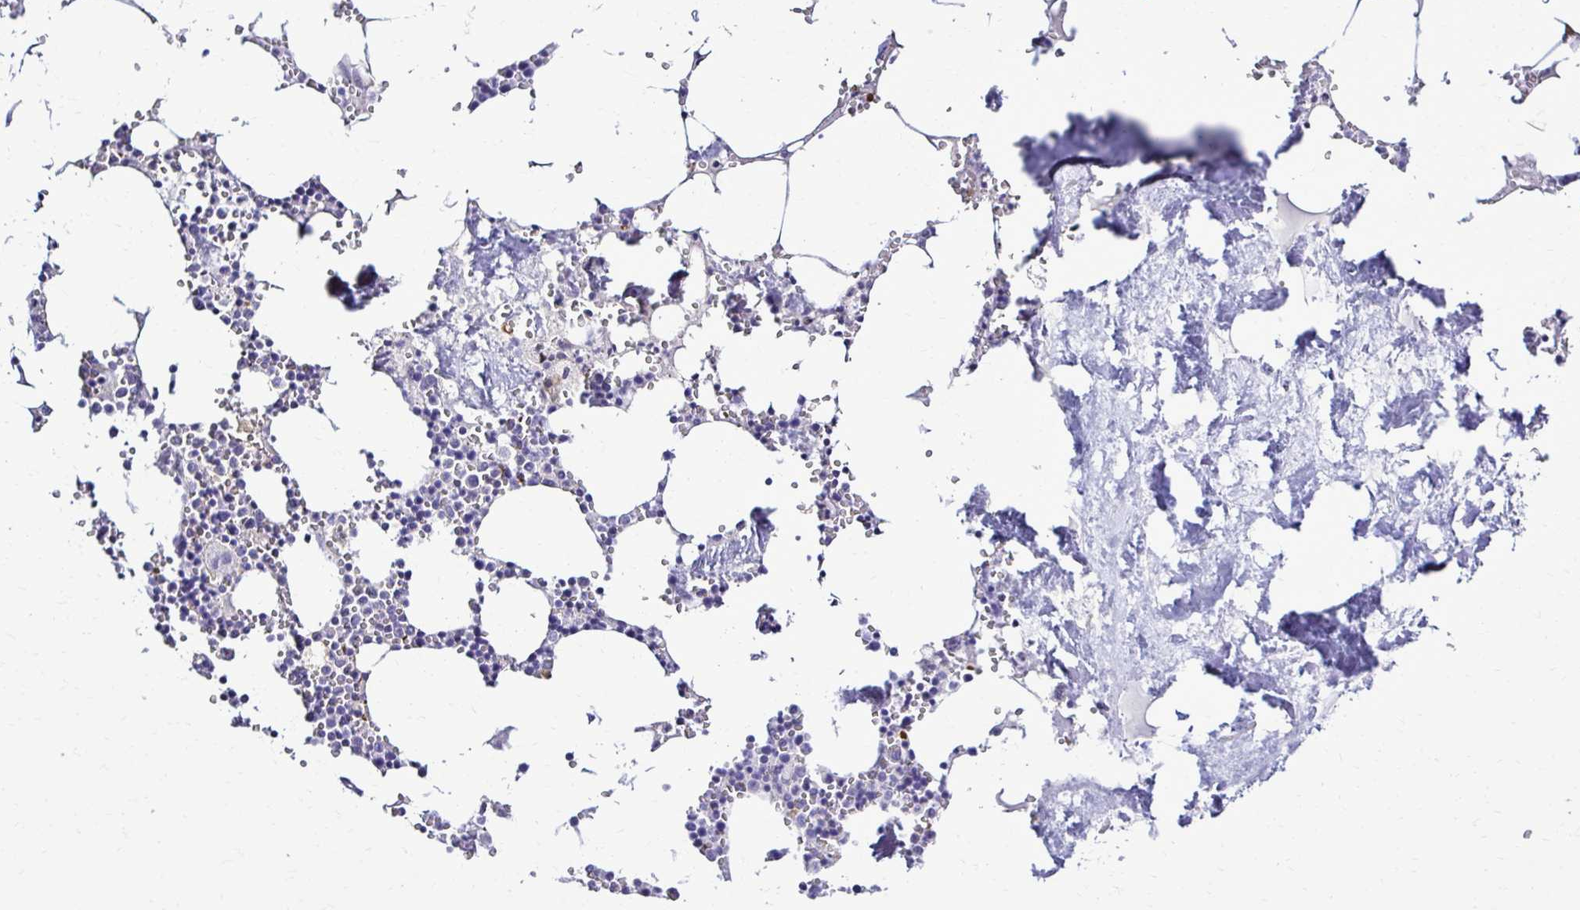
{"staining": {"intensity": "negative", "quantity": "none", "location": "none"}, "tissue": "bone marrow", "cell_type": "Hematopoietic cells", "image_type": "normal", "snomed": [{"axis": "morphology", "description": "Normal tissue, NOS"}, {"axis": "topography", "description": "Bone marrow"}], "caption": "Bone marrow was stained to show a protein in brown. There is no significant positivity in hematopoietic cells. (Brightfield microscopy of DAB immunohistochemistry (IHC) at high magnification).", "gene": "RASL11B", "patient": {"sex": "male", "age": 54}}